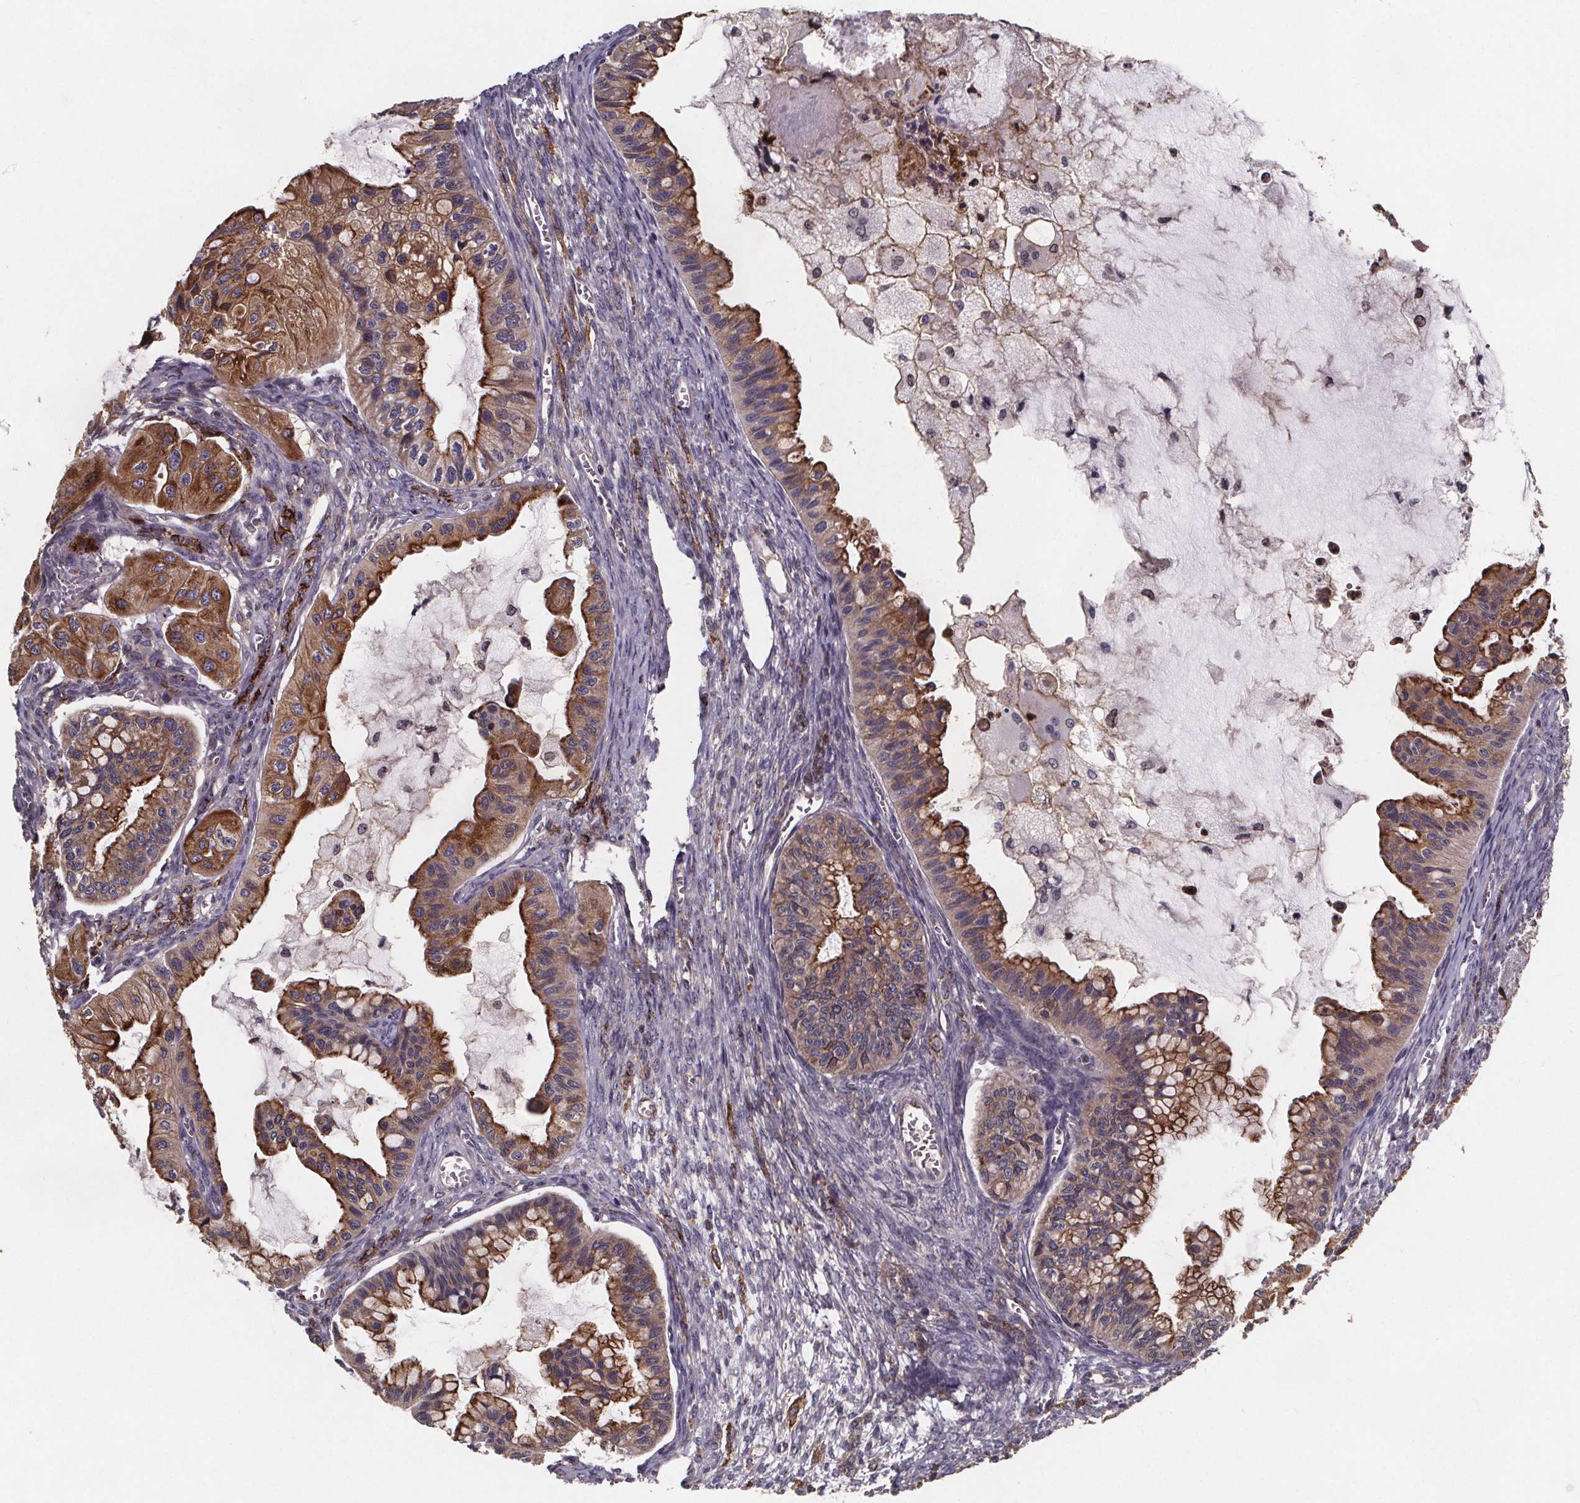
{"staining": {"intensity": "moderate", "quantity": "25%-75%", "location": "cytoplasmic/membranous"}, "tissue": "ovarian cancer", "cell_type": "Tumor cells", "image_type": "cancer", "snomed": [{"axis": "morphology", "description": "Cystadenocarcinoma, mucinous, NOS"}, {"axis": "topography", "description": "Ovary"}], "caption": "Immunohistochemical staining of ovarian cancer displays moderate cytoplasmic/membranous protein expression in approximately 25%-75% of tumor cells.", "gene": "FASTKD3", "patient": {"sex": "female", "age": 72}}